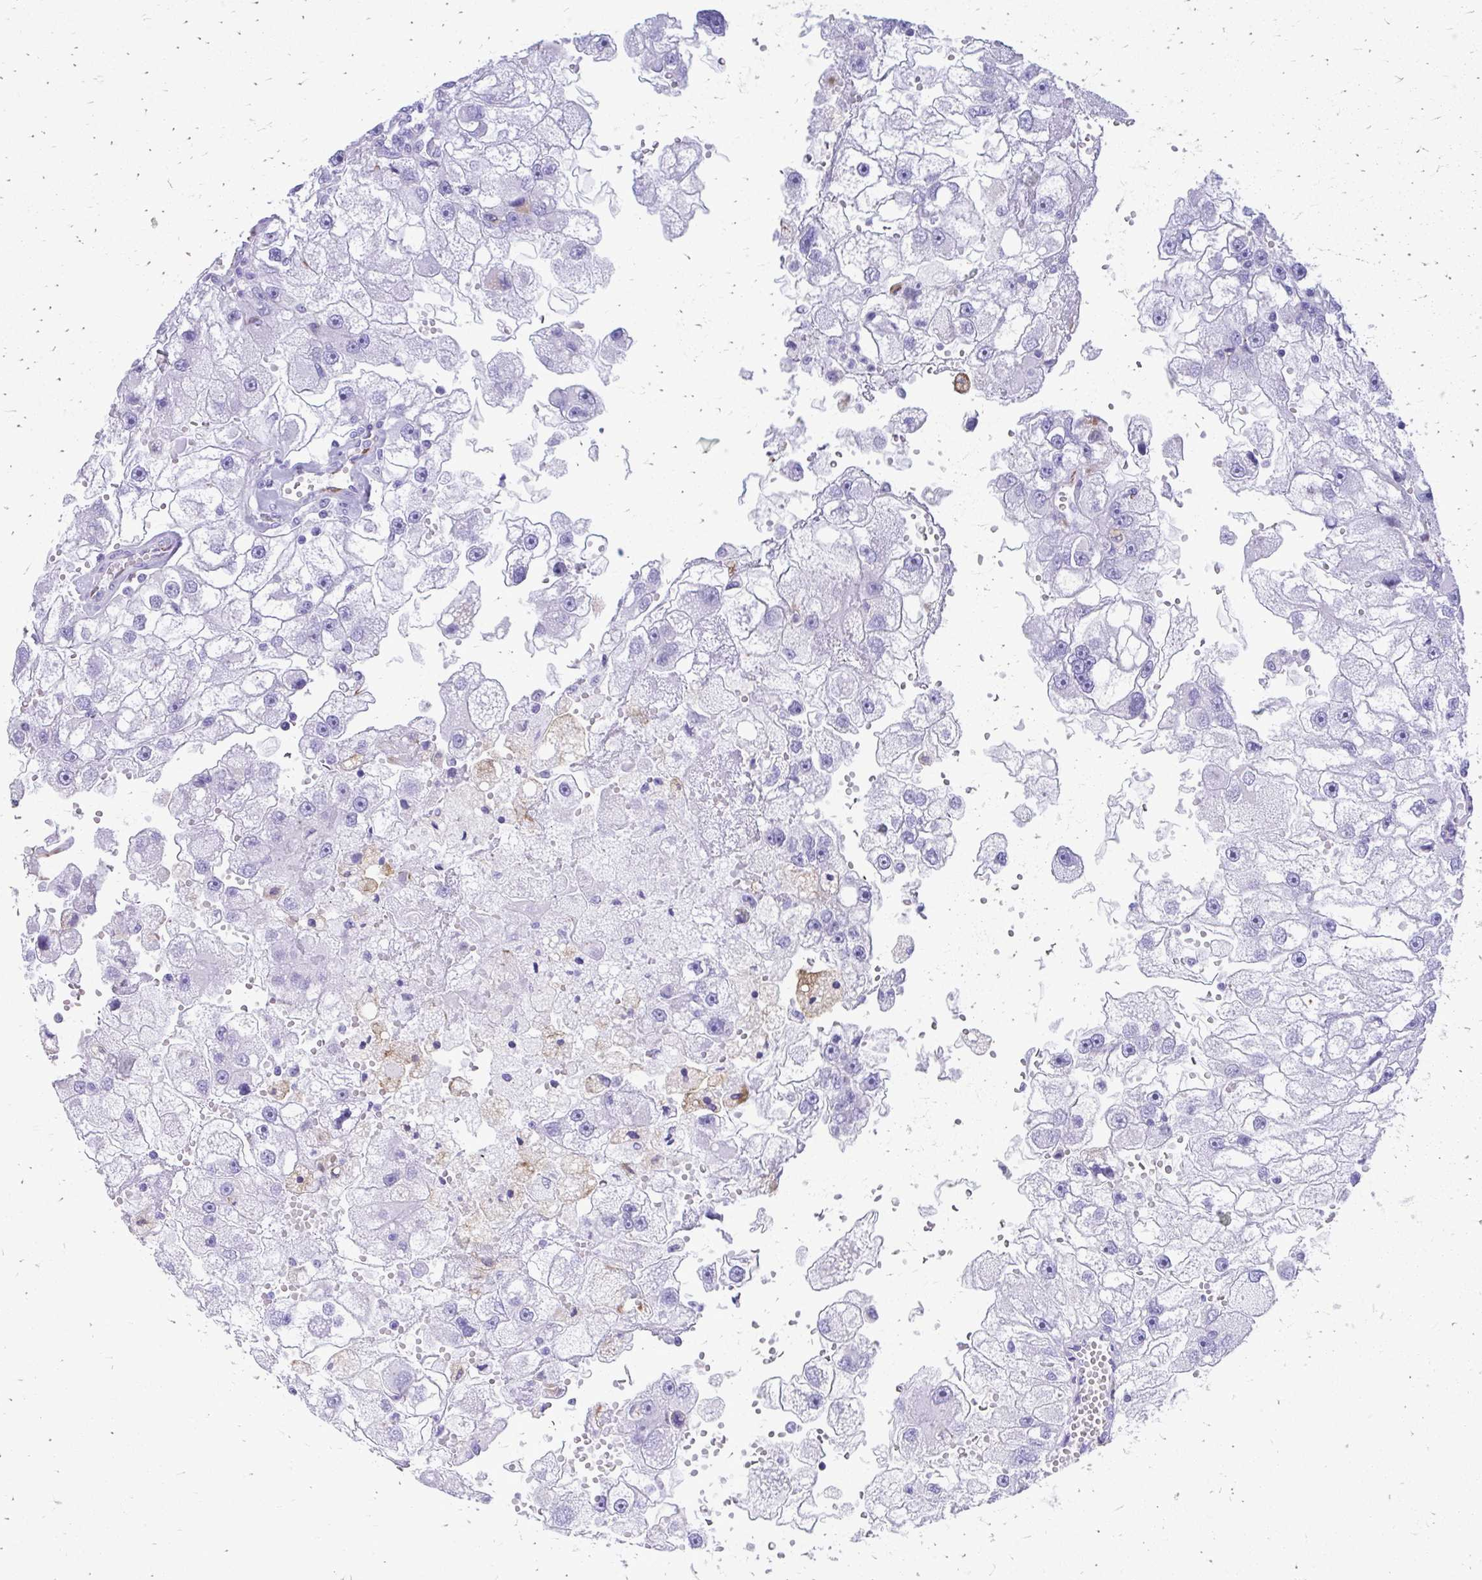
{"staining": {"intensity": "negative", "quantity": "none", "location": "none"}, "tissue": "renal cancer", "cell_type": "Tumor cells", "image_type": "cancer", "snomed": [{"axis": "morphology", "description": "Adenocarcinoma, NOS"}, {"axis": "topography", "description": "Kidney"}], "caption": "An image of renal cancer (adenocarcinoma) stained for a protein displays no brown staining in tumor cells.", "gene": "ZNF699", "patient": {"sex": "male", "age": 63}}